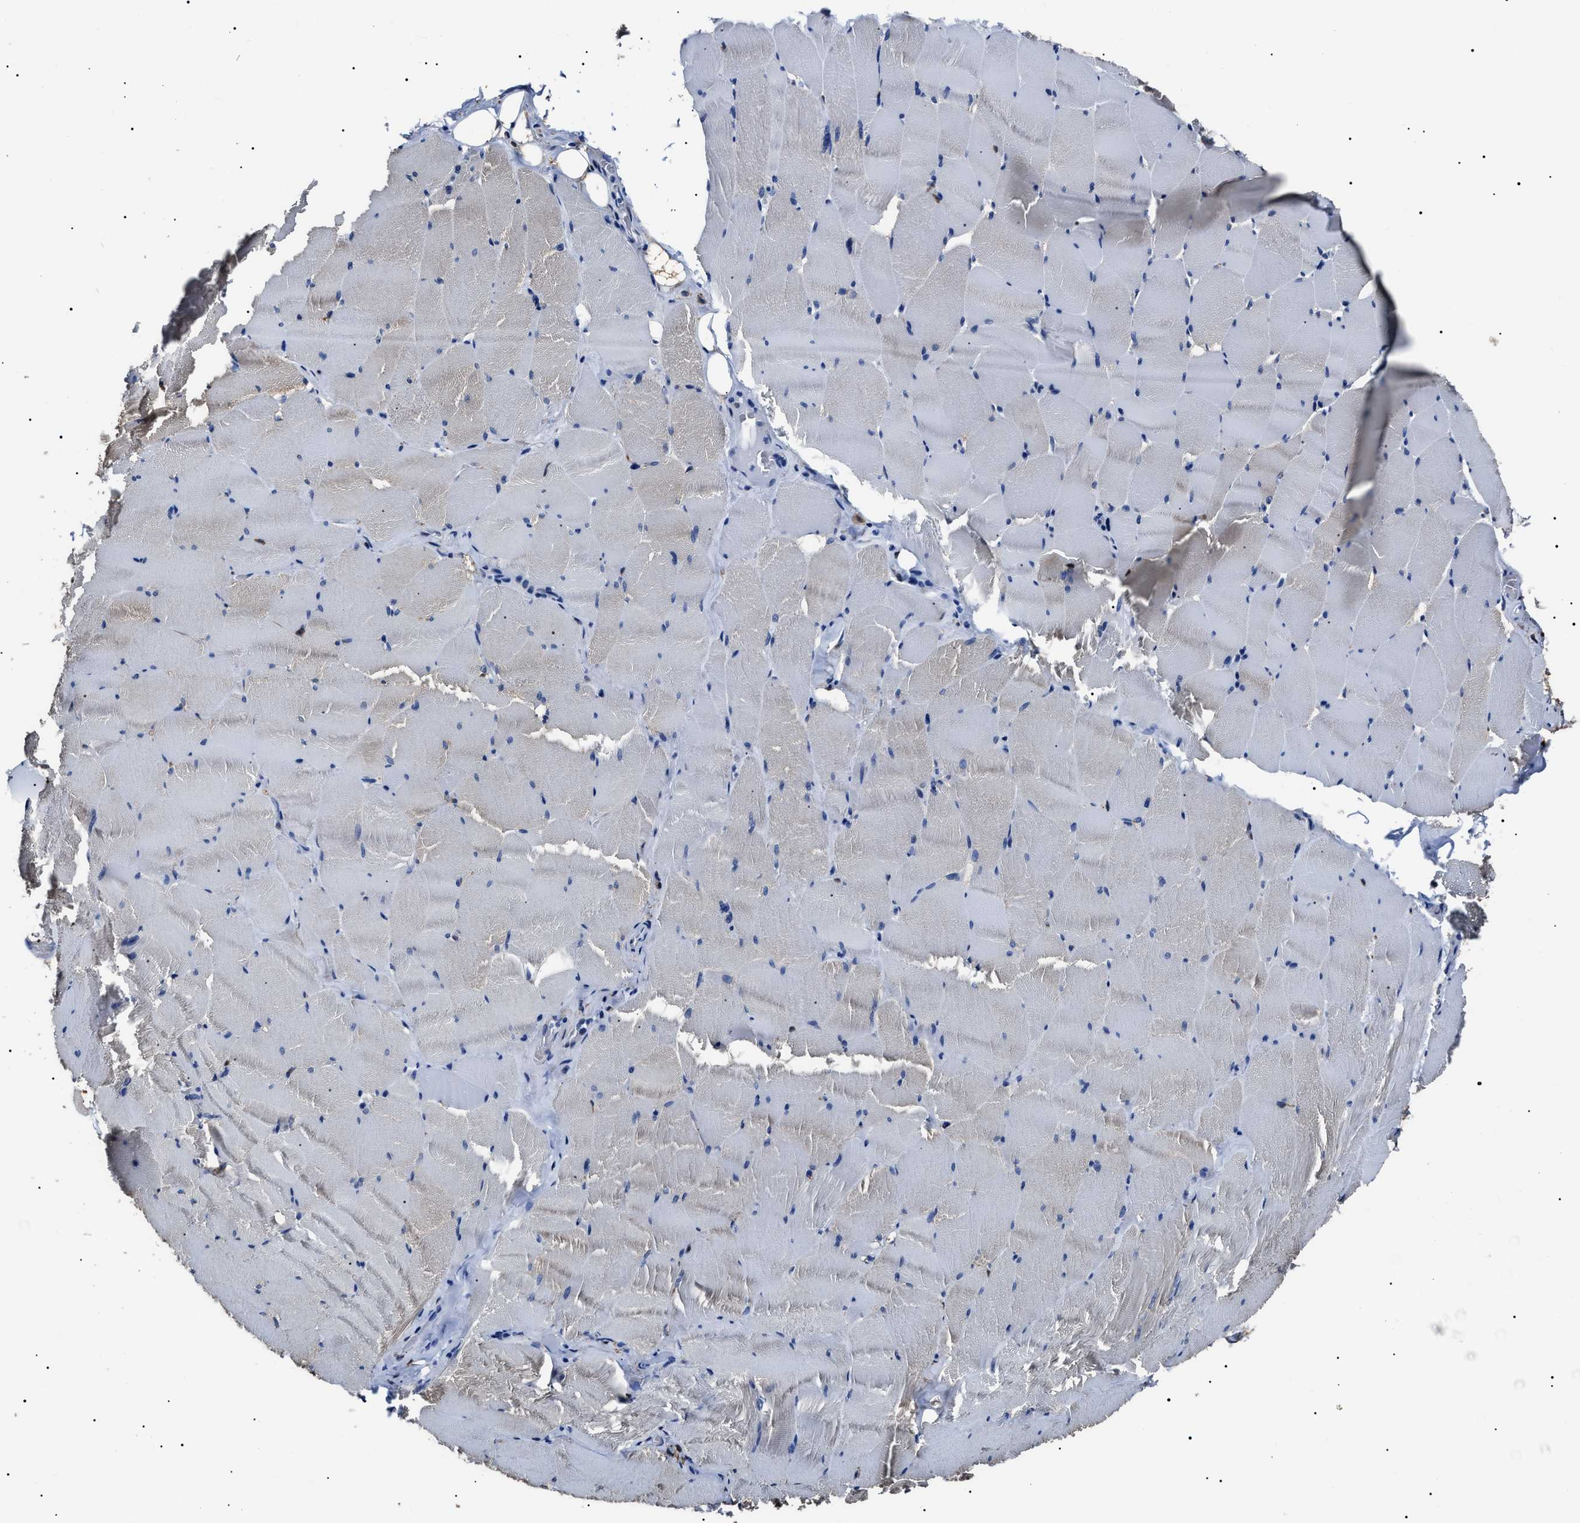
{"staining": {"intensity": "negative", "quantity": "none", "location": "none"}, "tissue": "skeletal muscle", "cell_type": "Myocytes", "image_type": "normal", "snomed": [{"axis": "morphology", "description": "Normal tissue, NOS"}, {"axis": "topography", "description": "Skeletal muscle"}], "caption": "Skeletal muscle was stained to show a protein in brown. There is no significant expression in myocytes.", "gene": "ALDH1A1", "patient": {"sex": "male", "age": 62}}